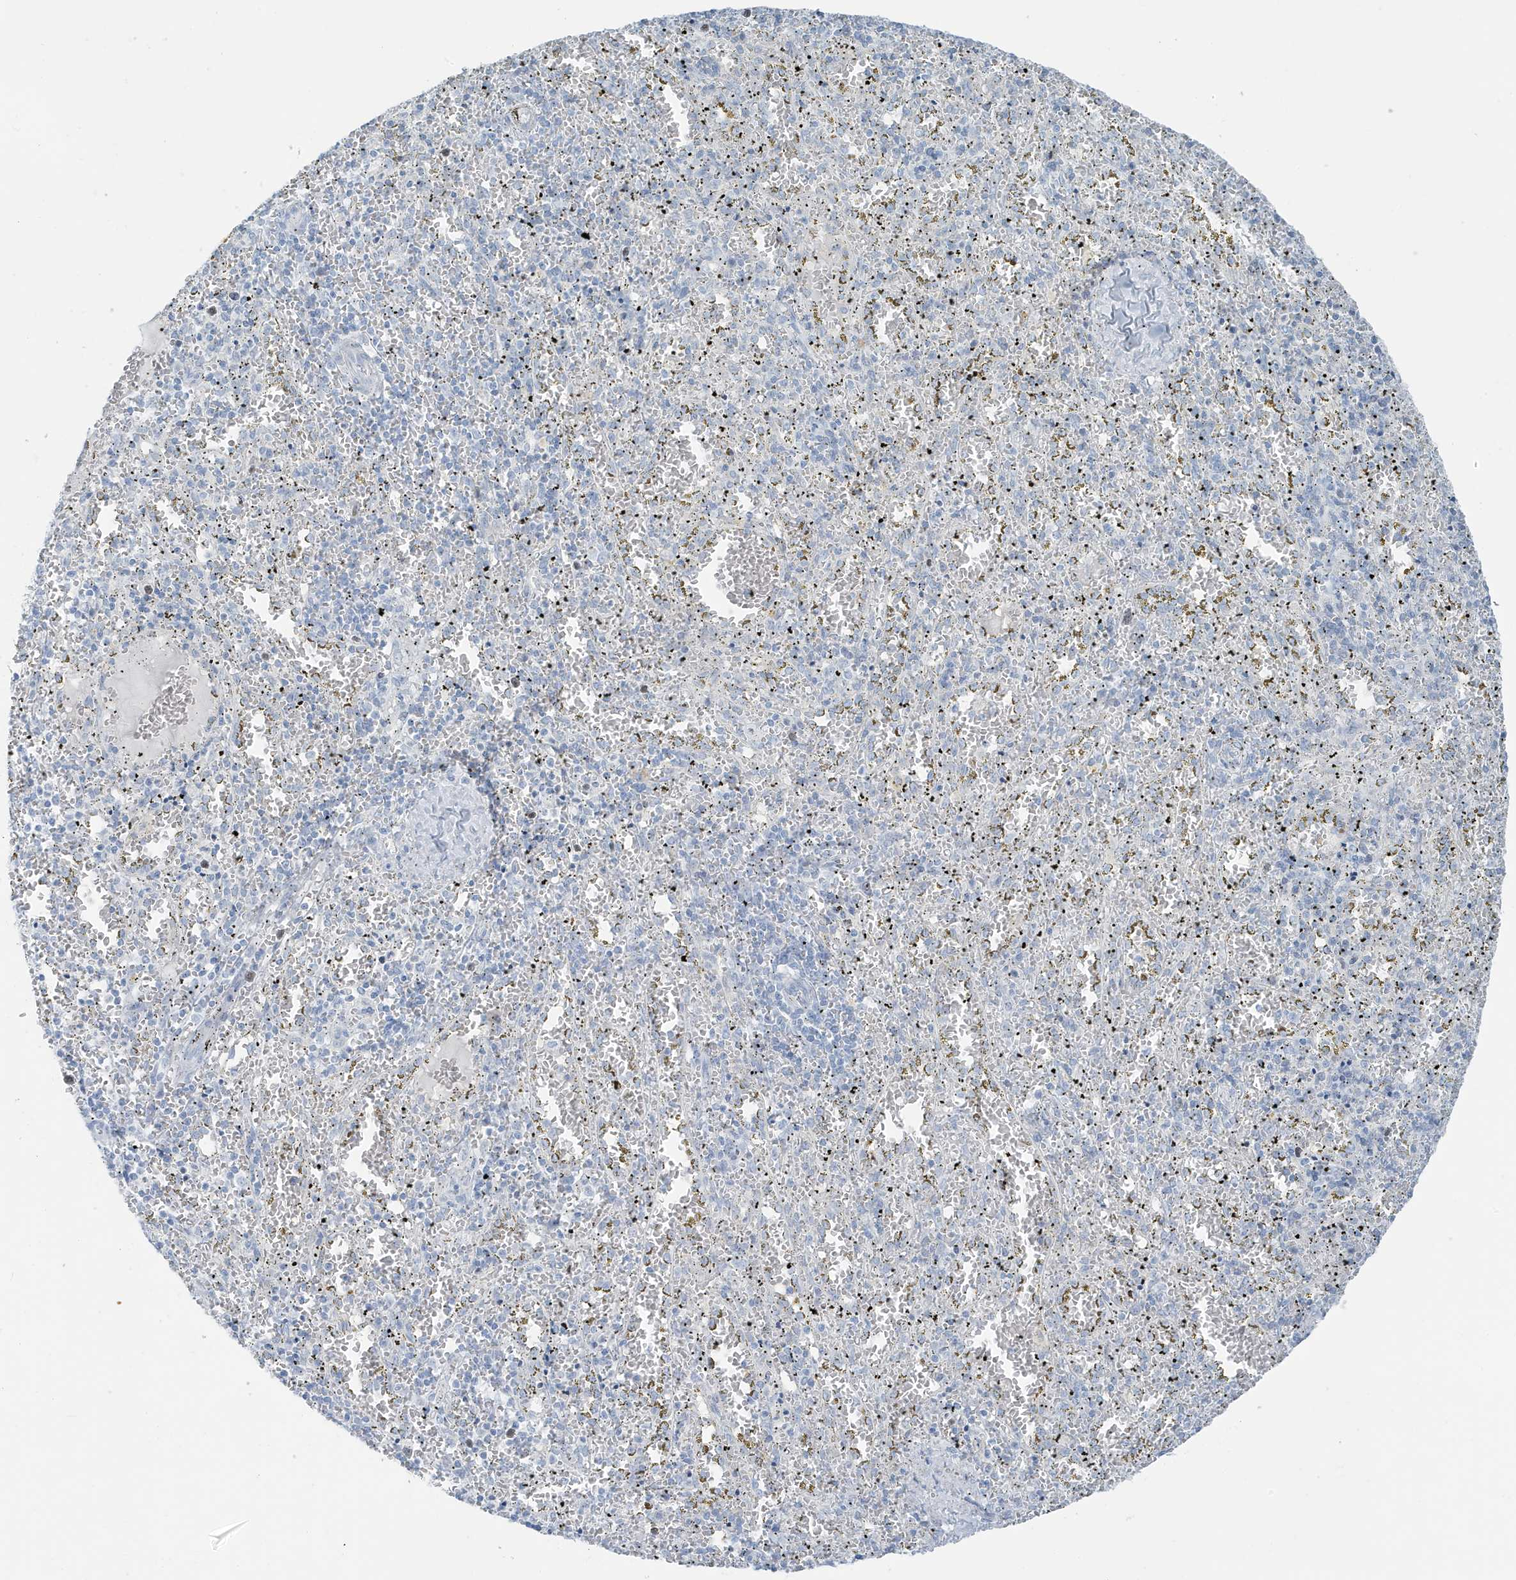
{"staining": {"intensity": "negative", "quantity": "none", "location": "none"}, "tissue": "spleen", "cell_type": "Cells in red pulp", "image_type": "normal", "snomed": [{"axis": "morphology", "description": "Normal tissue, NOS"}, {"axis": "topography", "description": "Spleen"}], "caption": "High magnification brightfield microscopy of benign spleen stained with DAB (brown) and counterstained with hematoxylin (blue): cells in red pulp show no significant expression. (DAB IHC visualized using brightfield microscopy, high magnification).", "gene": "ZFP64", "patient": {"sex": "male", "age": 11}}